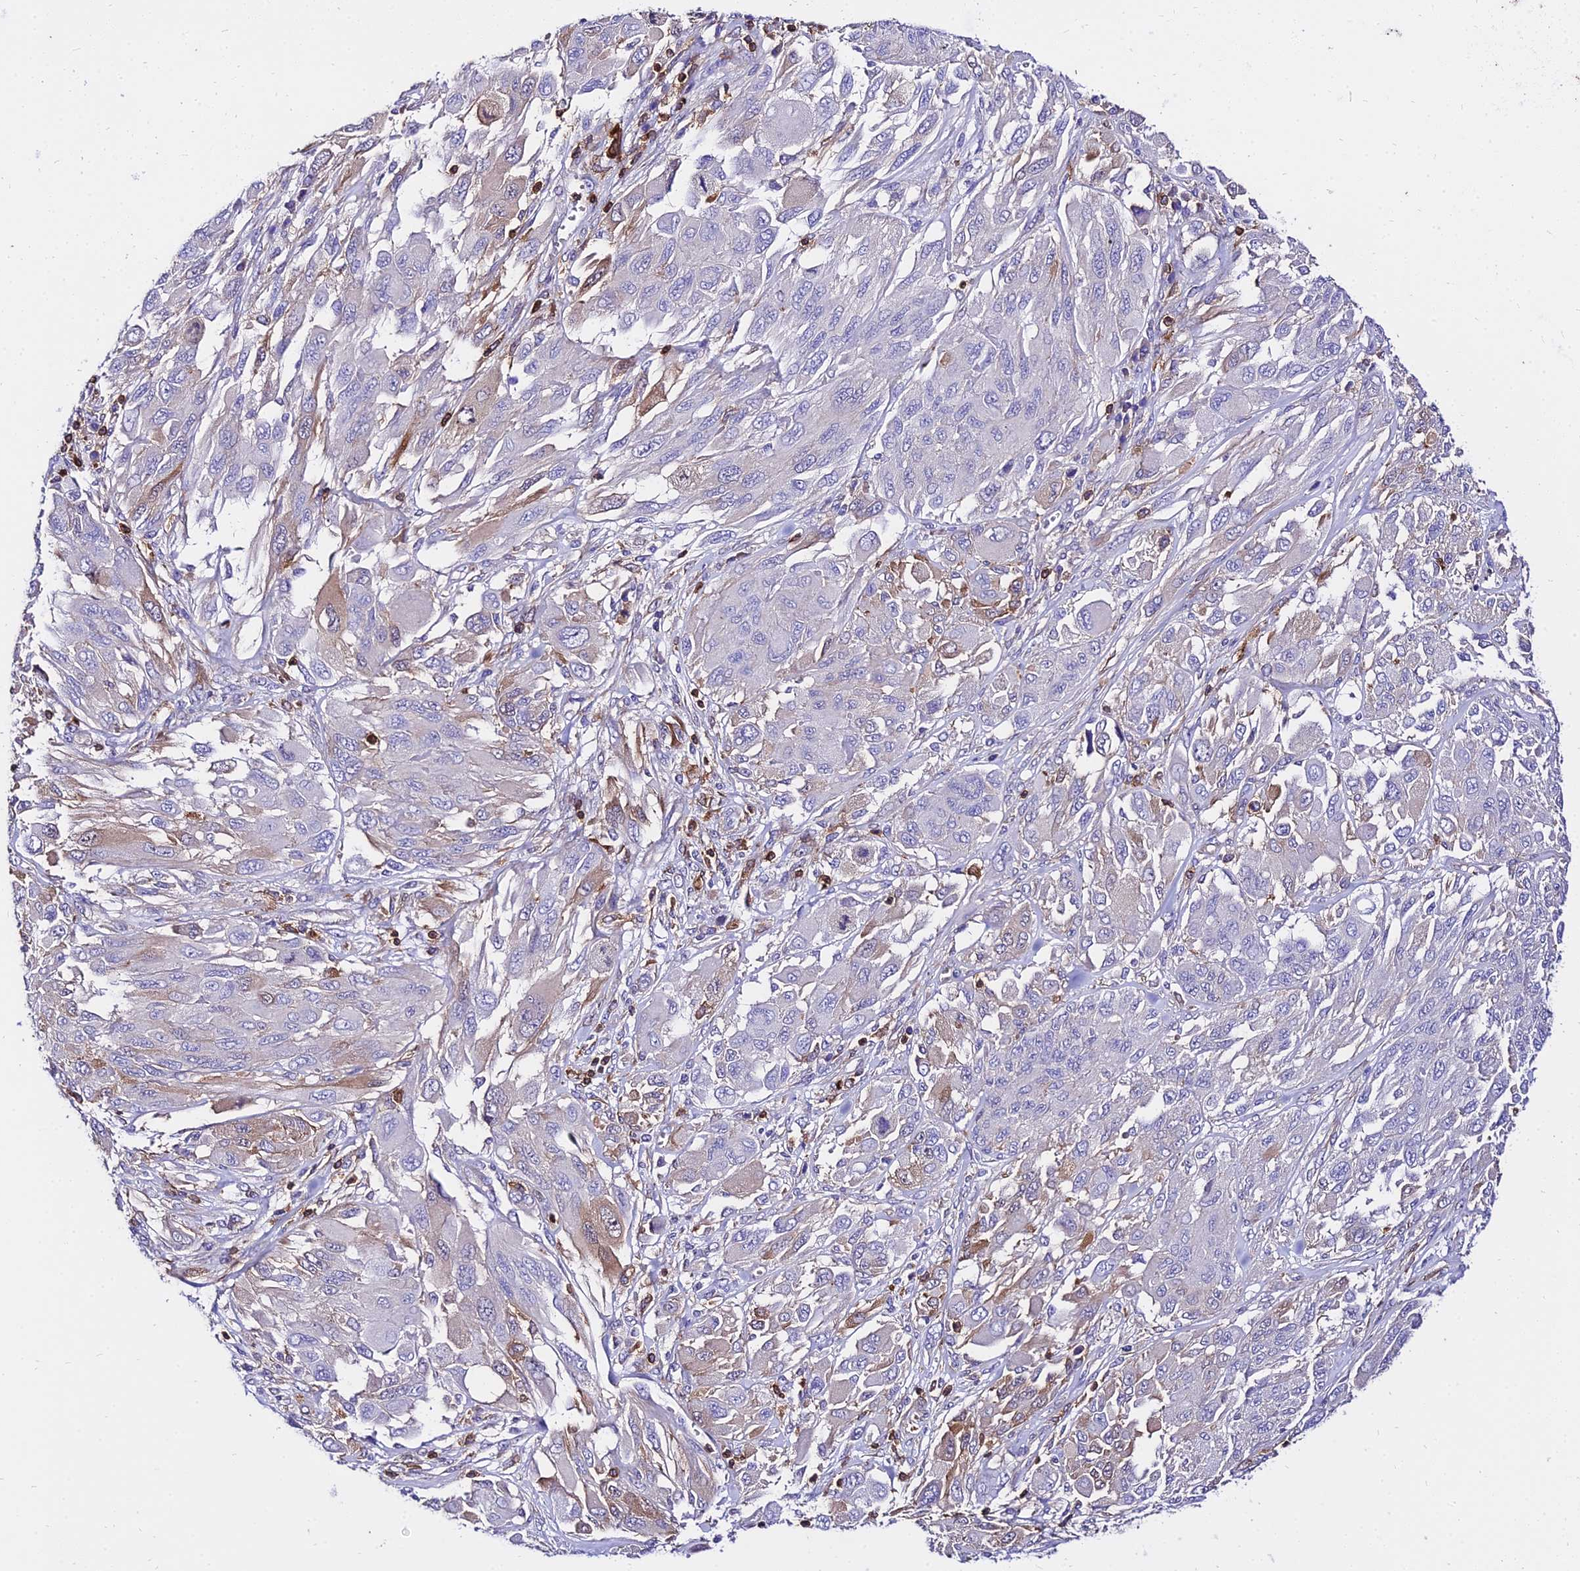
{"staining": {"intensity": "moderate", "quantity": "<25%", "location": "cytoplasmic/membranous"}, "tissue": "melanoma", "cell_type": "Tumor cells", "image_type": "cancer", "snomed": [{"axis": "morphology", "description": "Malignant melanoma, NOS"}, {"axis": "topography", "description": "Skin"}], "caption": "Malignant melanoma stained with DAB (3,3'-diaminobenzidine) IHC exhibits low levels of moderate cytoplasmic/membranous expression in approximately <25% of tumor cells. The staining is performed using DAB brown chromogen to label protein expression. The nuclei are counter-stained blue using hematoxylin.", "gene": "CSRP1", "patient": {"sex": "female", "age": 91}}